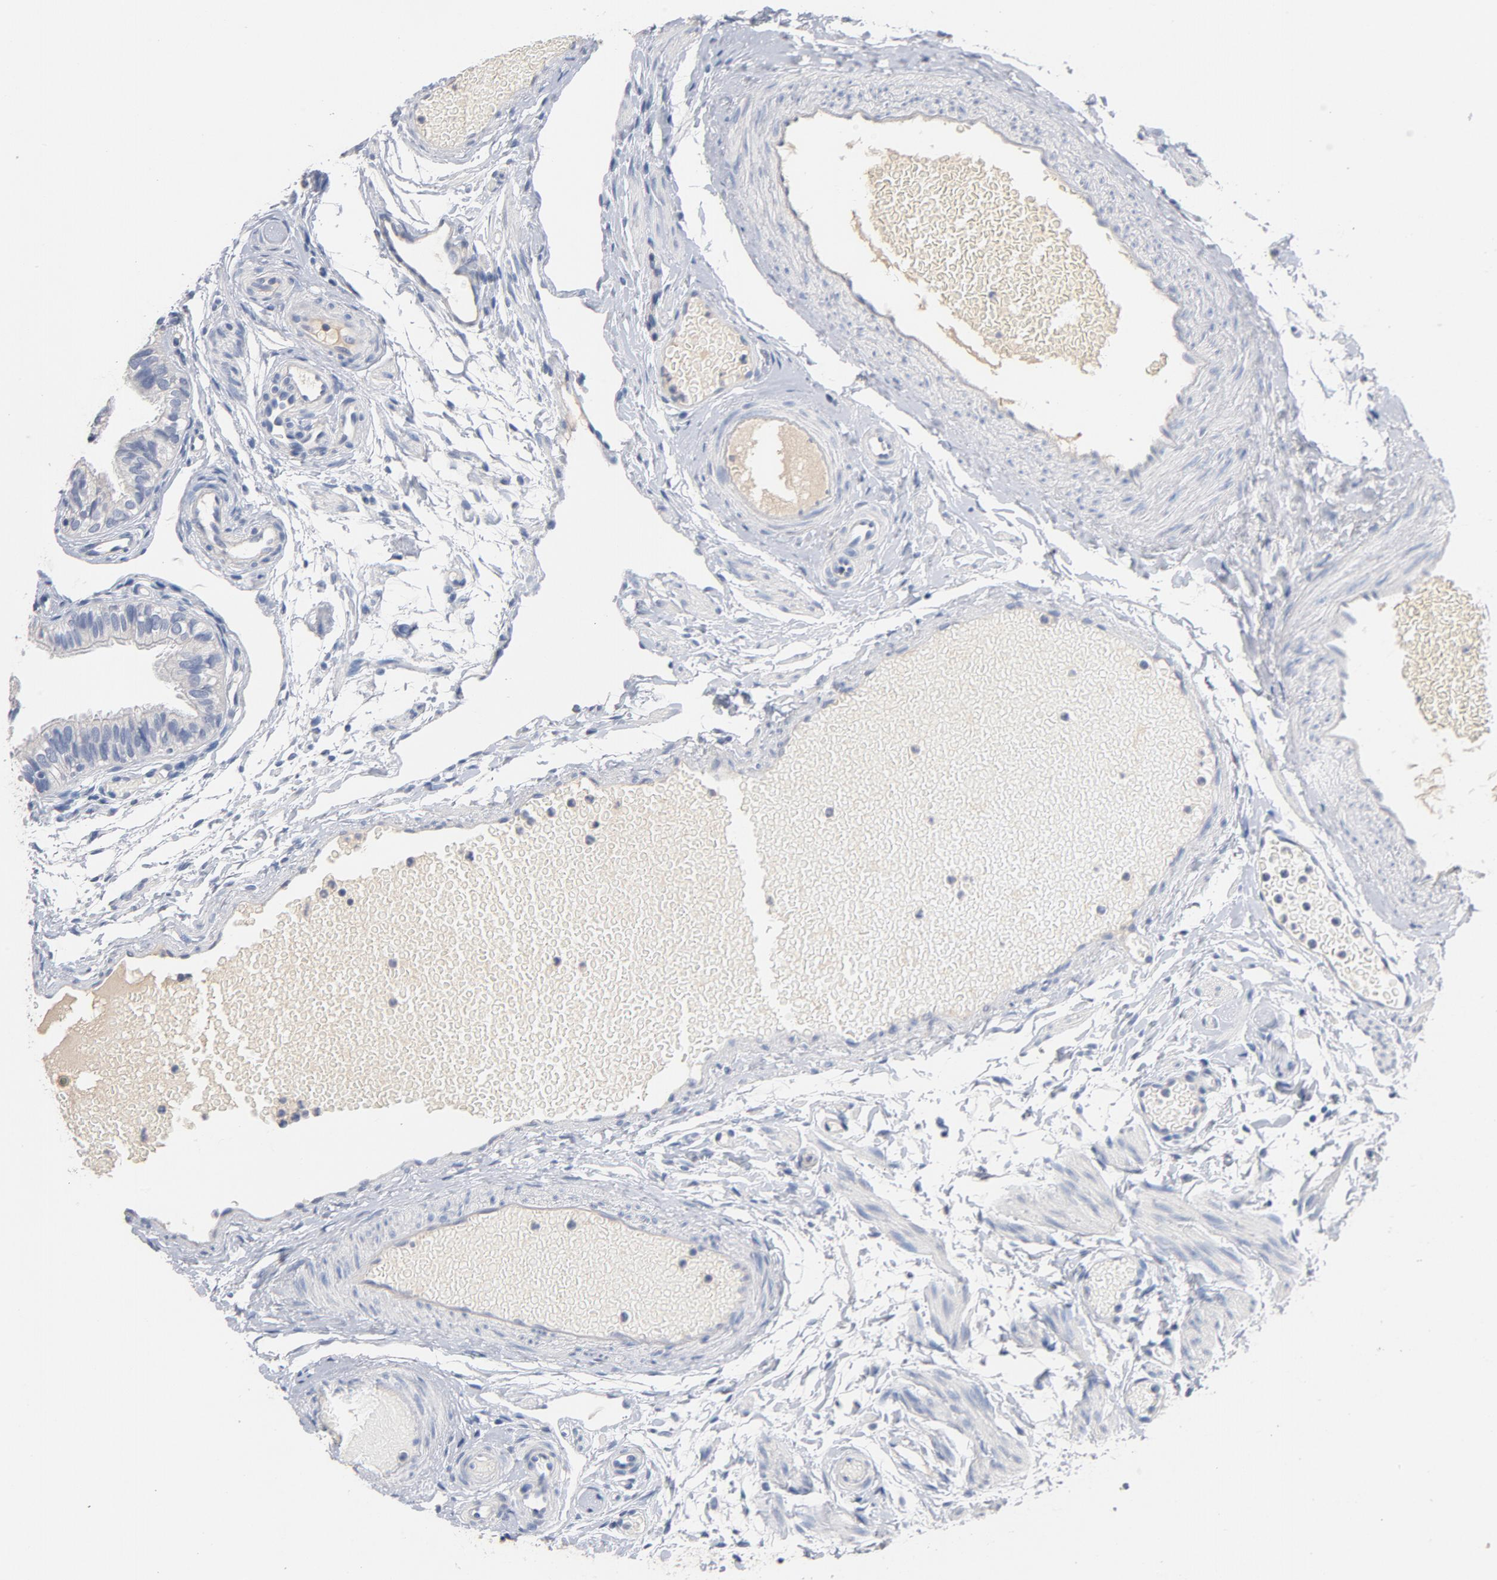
{"staining": {"intensity": "negative", "quantity": "none", "location": "none"}, "tissue": "fallopian tube", "cell_type": "Glandular cells", "image_type": "normal", "snomed": [{"axis": "morphology", "description": "Normal tissue, NOS"}, {"axis": "morphology", "description": "Dermoid, NOS"}, {"axis": "topography", "description": "Fallopian tube"}], "caption": "Glandular cells are negative for protein expression in normal human fallopian tube.", "gene": "ZCCHC13", "patient": {"sex": "female", "age": 33}}